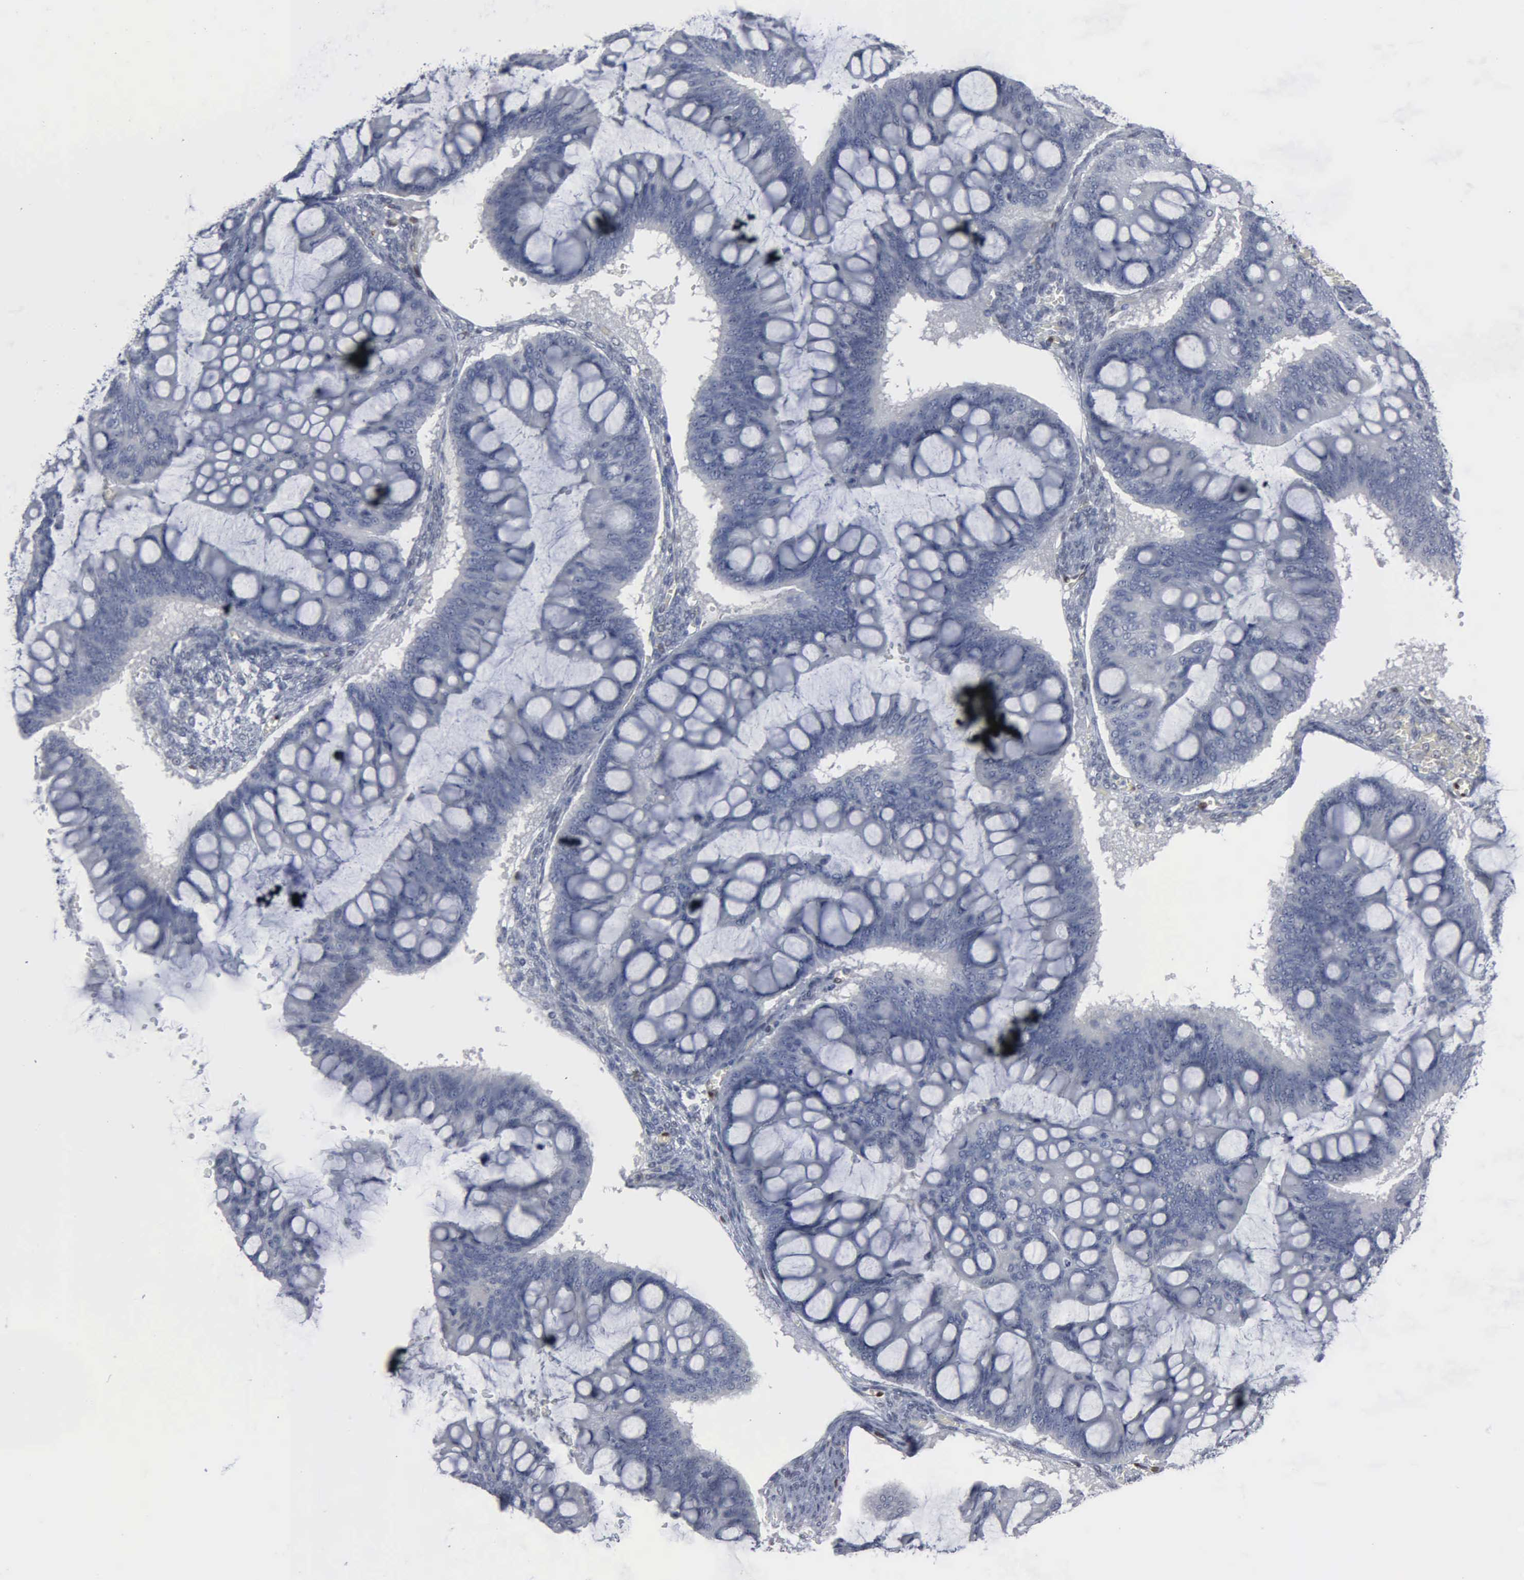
{"staining": {"intensity": "negative", "quantity": "none", "location": "none"}, "tissue": "ovarian cancer", "cell_type": "Tumor cells", "image_type": "cancer", "snomed": [{"axis": "morphology", "description": "Cystadenocarcinoma, mucinous, NOS"}, {"axis": "topography", "description": "Ovary"}], "caption": "This photomicrograph is of mucinous cystadenocarcinoma (ovarian) stained with immunohistochemistry to label a protein in brown with the nuclei are counter-stained blue. There is no positivity in tumor cells.", "gene": "FGF2", "patient": {"sex": "female", "age": 73}}